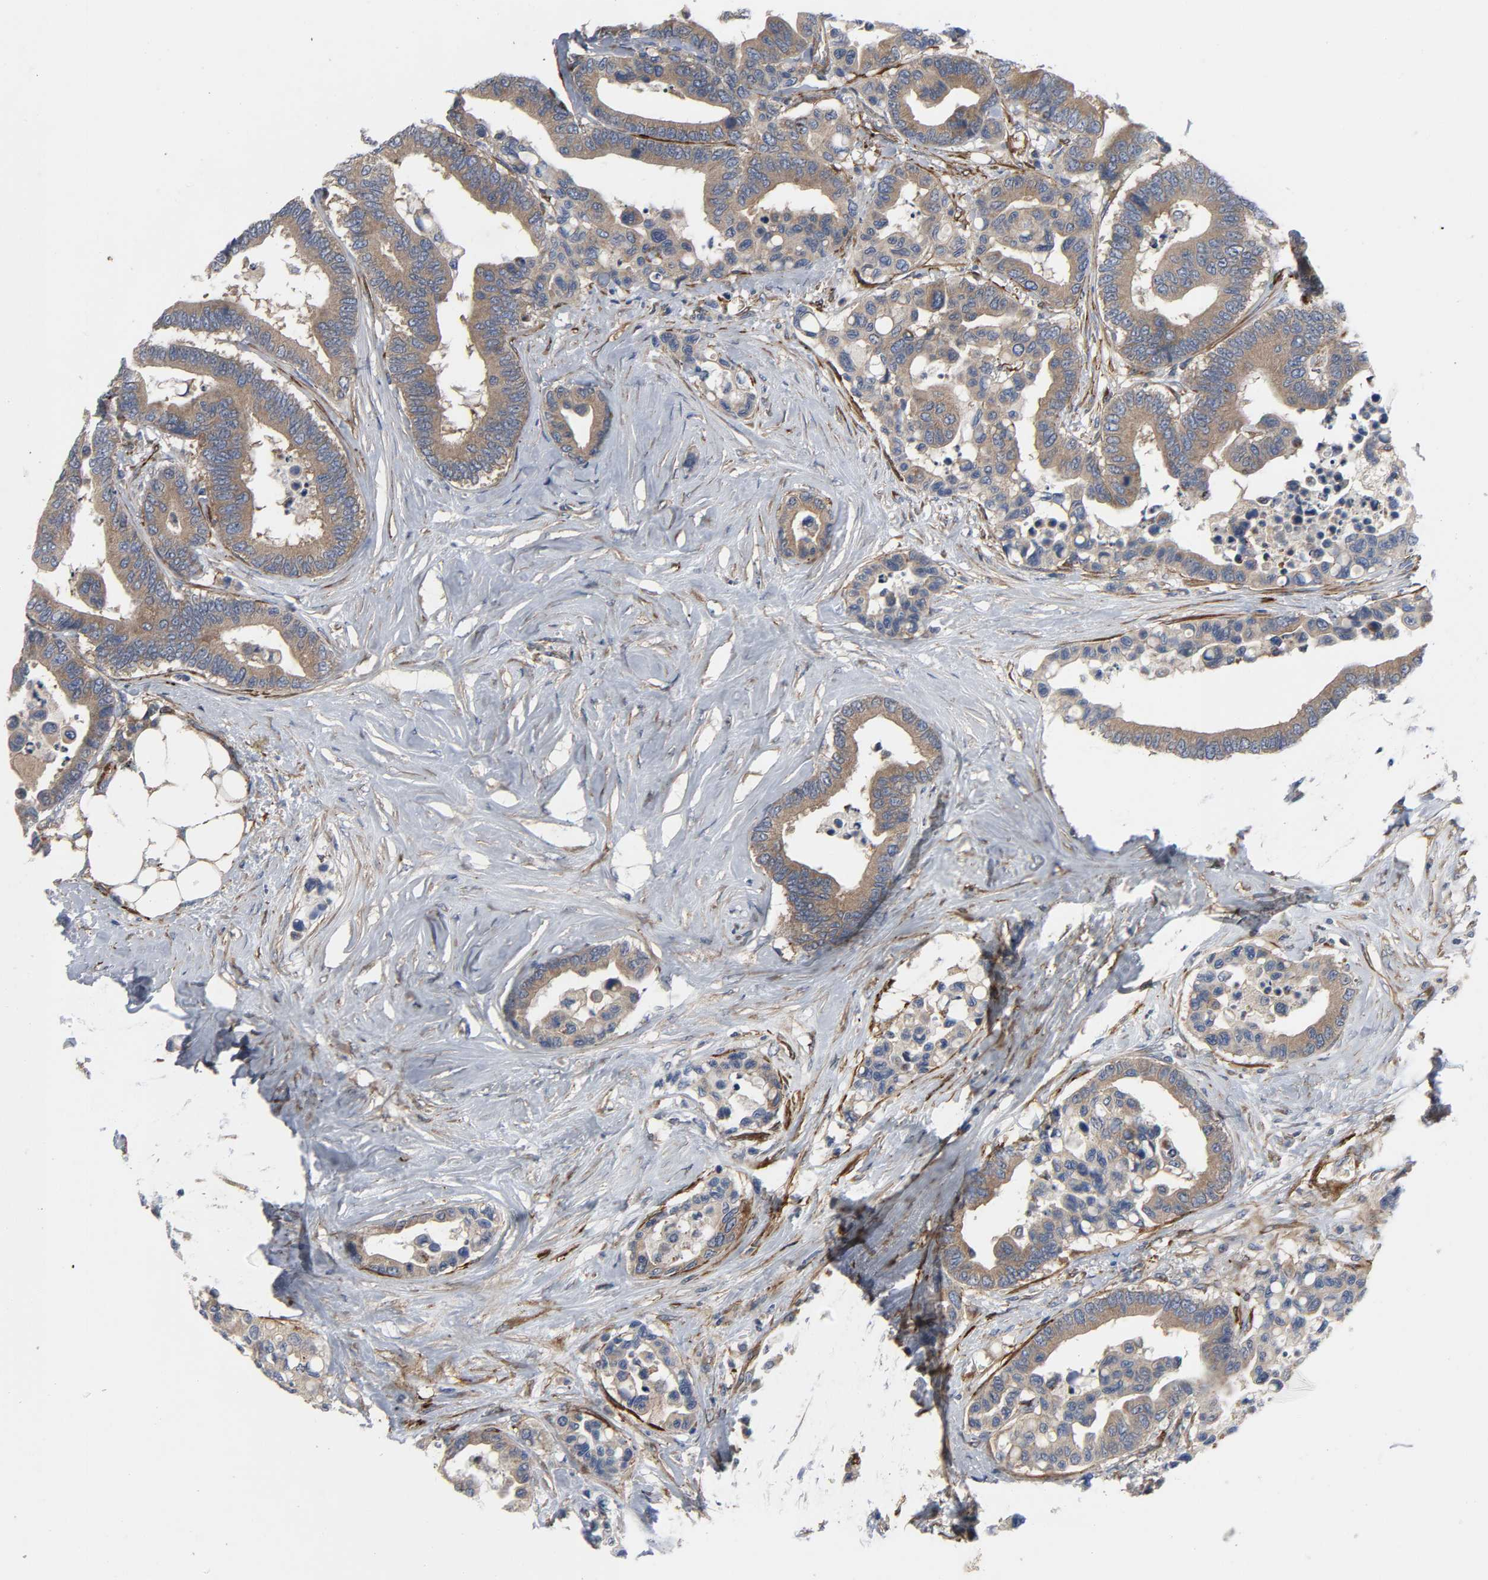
{"staining": {"intensity": "moderate", "quantity": ">75%", "location": "cytoplasmic/membranous"}, "tissue": "colorectal cancer", "cell_type": "Tumor cells", "image_type": "cancer", "snomed": [{"axis": "morphology", "description": "Adenocarcinoma, NOS"}, {"axis": "topography", "description": "Colon"}], "caption": "Colorectal cancer (adenocarcinoma) stained for a protein demonstrates moderate cytoplasmic/membranous positivity in tumor cells.", "gene": "ARHGAP1", "patient": {"sex": "male", "age": 82}}